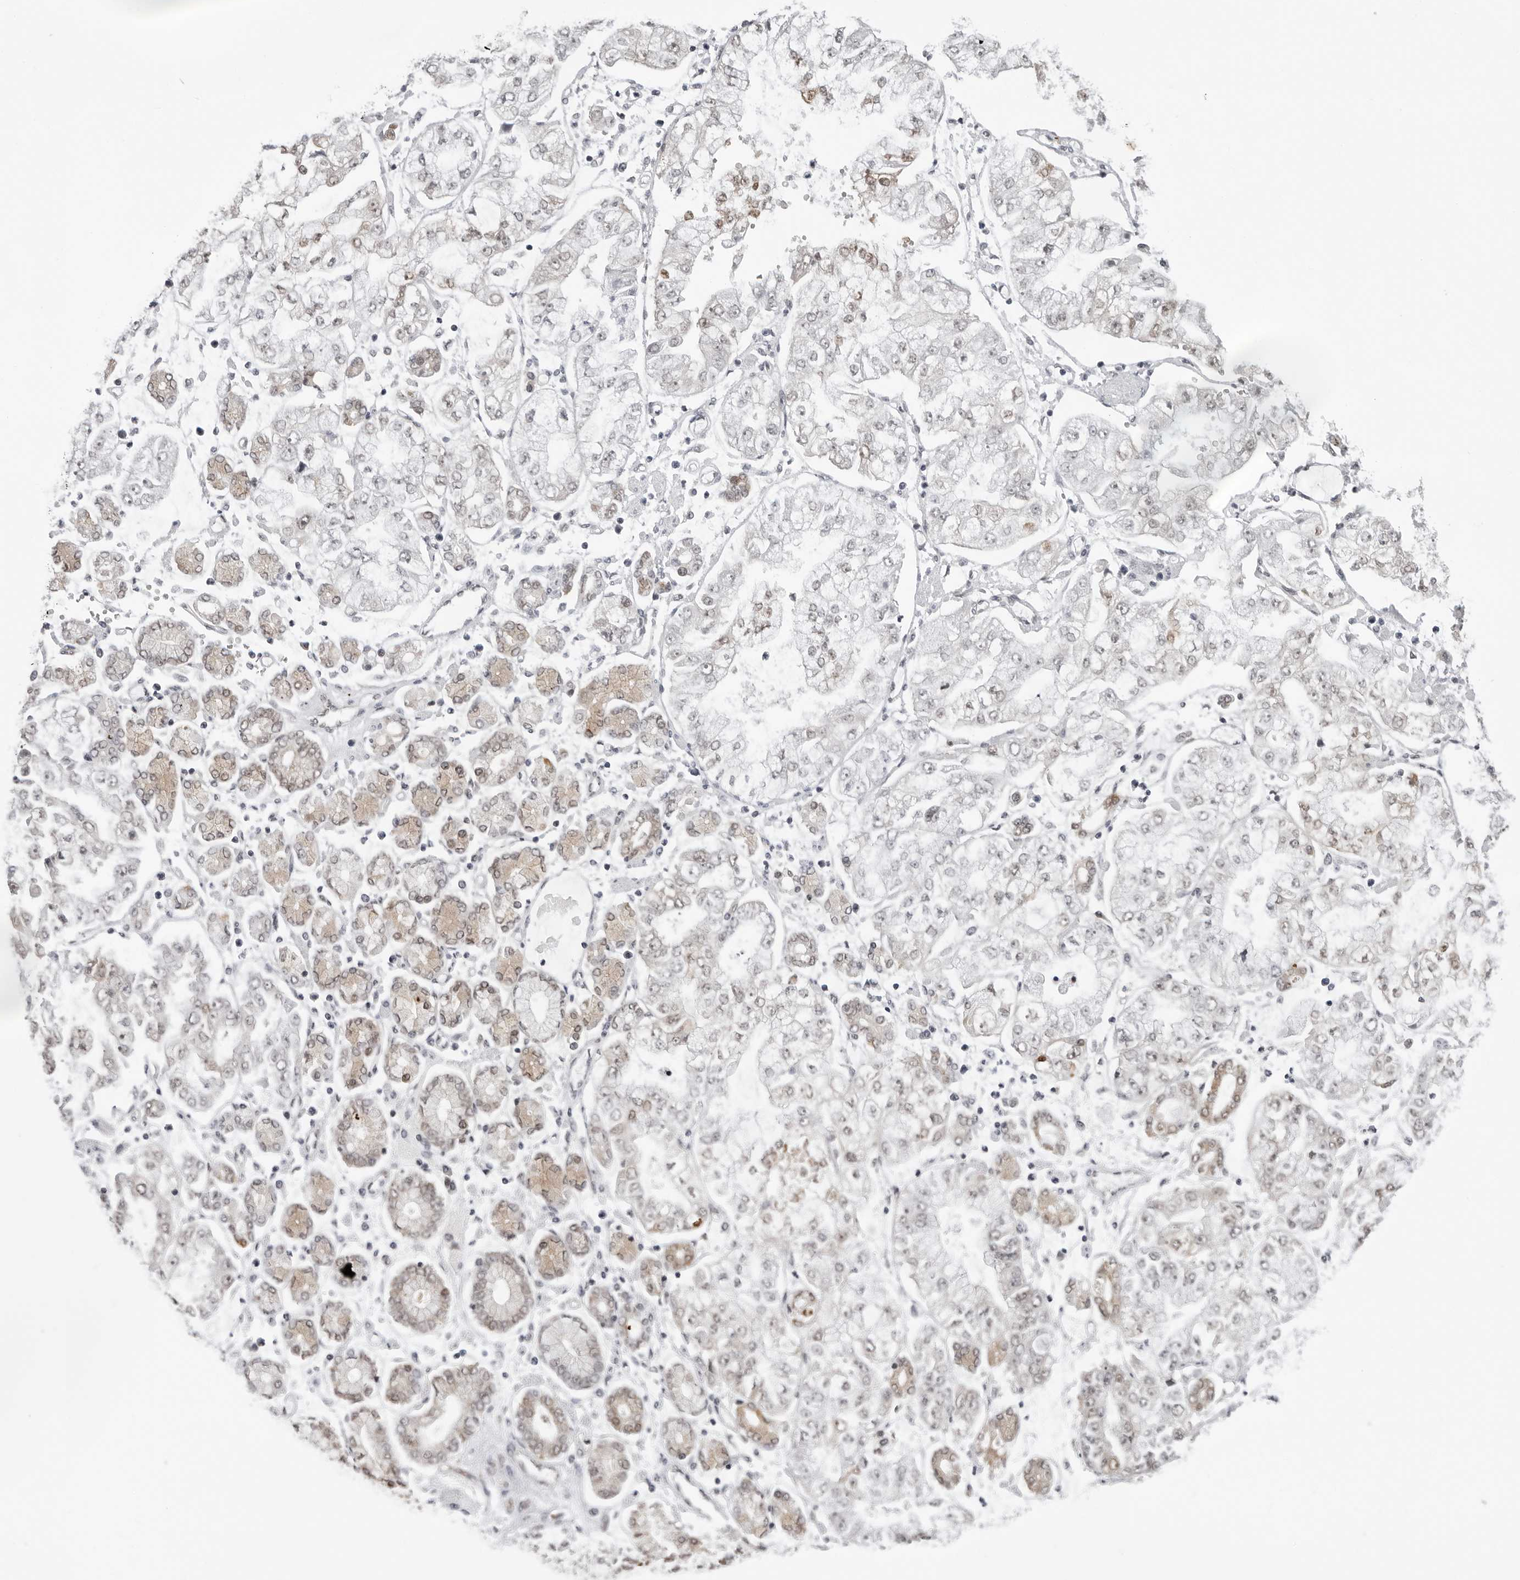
{"staining": {"intensity": "weak", "quantity": "<25%", "location": "cytoplasmic/membranous"}, "tissue": "stomach cancer", "cell_type": "Tumor cells", "image_type": "cancer", "snomed": [{"axis": "morphology", "description": "Adenocarcinoma, NOS"}, {"axis": "topography", "description": "Stomach"}], "caption": "High magnification brightfield microscopy of adenocarcinoma (stomach) stained with DAB (3,3'-diaminobenzidine) (brown) and counterstained with hematoxylin (blue): tumor cells show no significant expression.", "gene": "CASP7", "patient": {"sex": "male", "age": 76}}